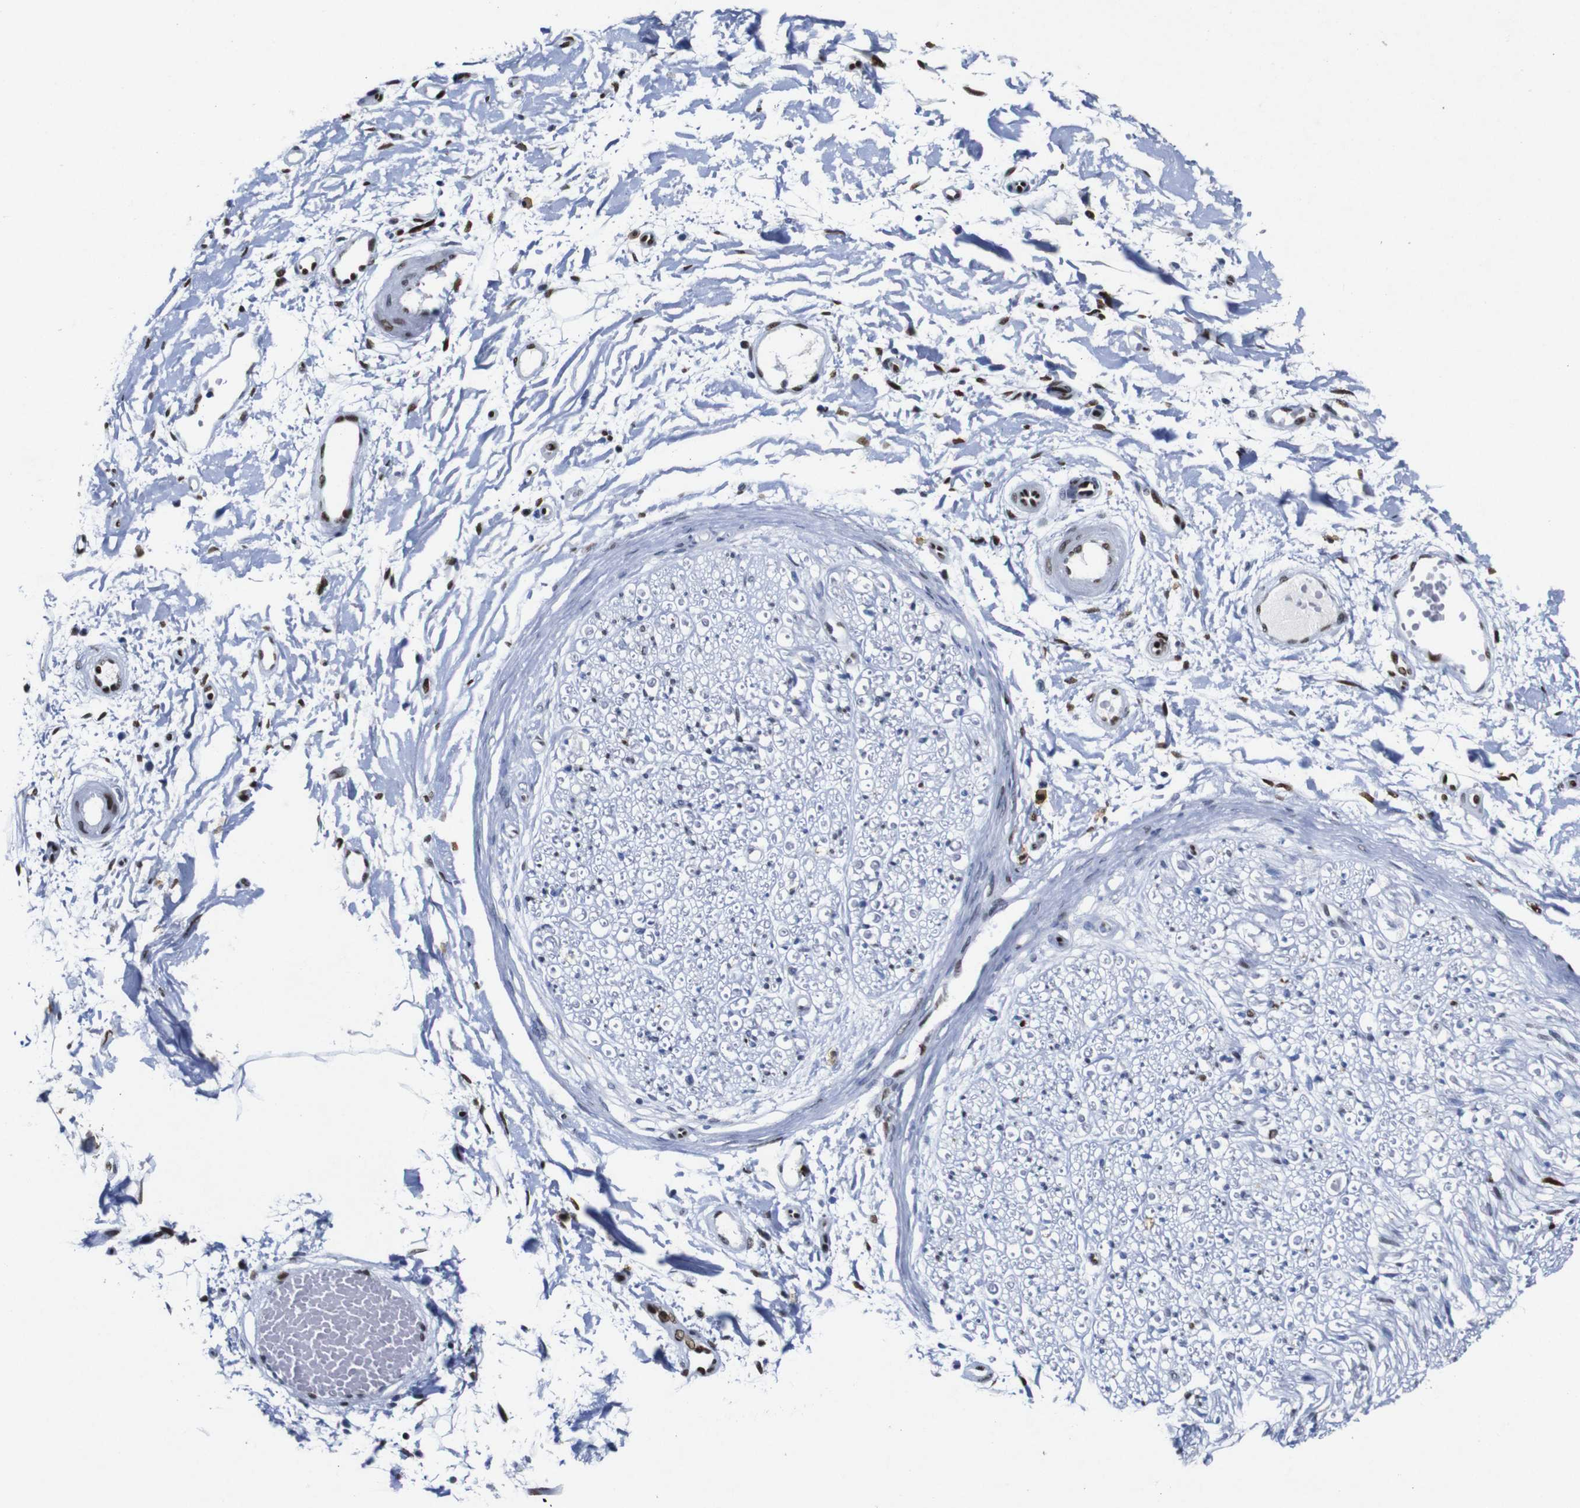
{"staining": {"intensity": "negative", "quantity": "none", "location": "none"}, "tissue": "adipose tissue", "cell_type": "Adipocytes", "image_type": "normal", "snomed": [{"axis": "morphology", "description": "Normal tissue, NOS"}, {"axis": "morphology", "description": "Squamous cell carcinoma, NOS"}, {"axis": "topography", "description": "Skin"}, {"axis": "topography", "description": "Peripheral nerve tissue"}], "caption": "DAB immunohistochemical staining of unremarkable adipose tissue reveals no significant staining in adipocytes.", "gene": "FOSL2", "patient": {"sex": "male", "age": 83}}